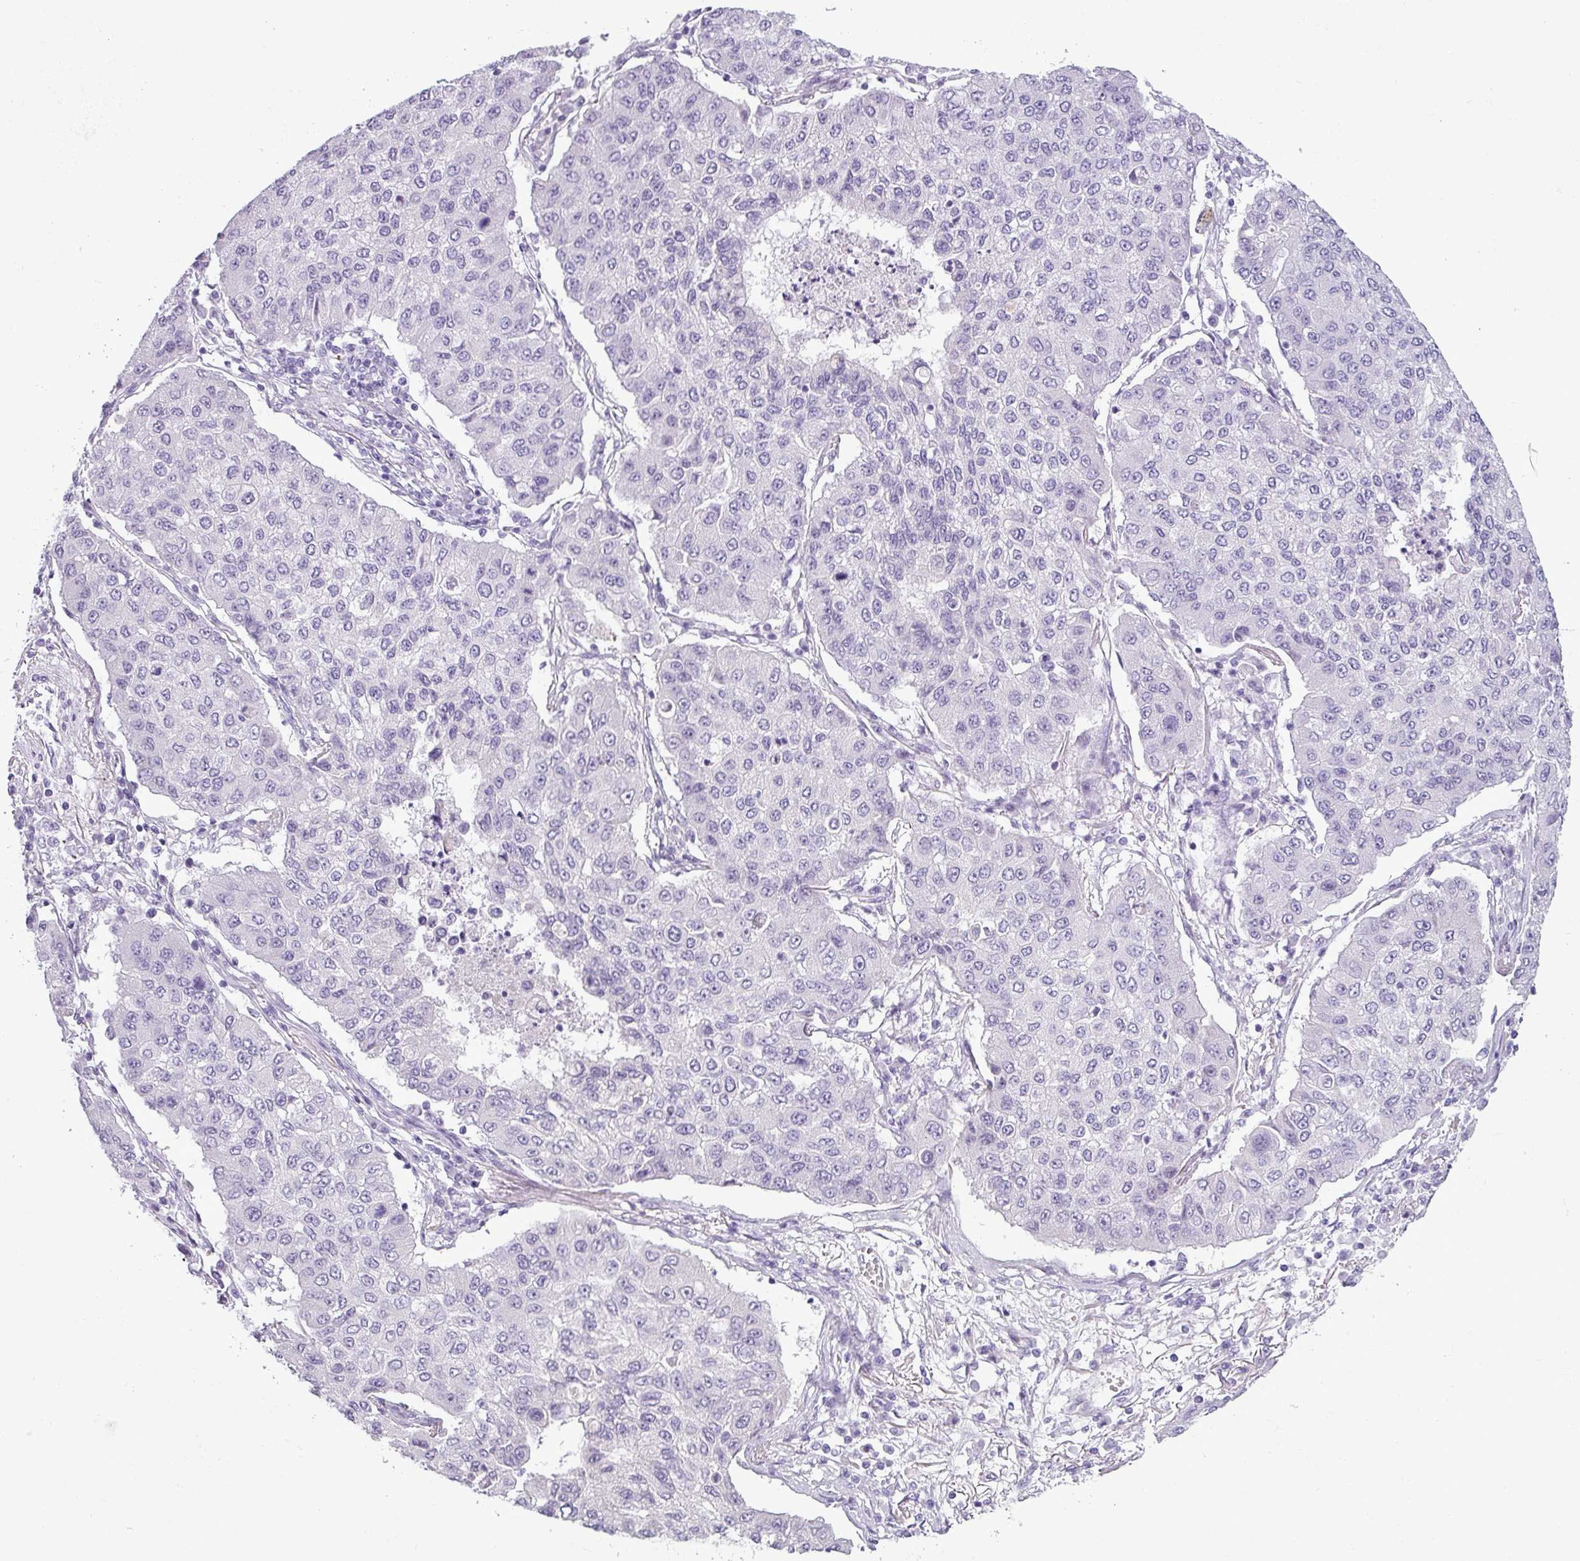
{"staining": {"intensity": "negative", "quantity": "none", "location": "none"}, "tissue": "lung cancer", "cell_type": "Tumor cells", "image_type": "cancer", "snomed": [{"axis": "morphology", "description": "Squamous cell carcinoma, NOS"}, {"axis": "topography", "description": "Lung"}], "caption": "Immunohistochemistry micrograph of neoplastic tissue: human lung squamous cell carcinoma stained with DAB displays no significant protein expression in tumor cells. (DAB (3,3'-diaminobenzidine) immunohistochemistry (IHC) visualized using brightfield microscopy, high magnification).", "gene": "CDH16", "patient": {"sex": "male", "age": 74}}